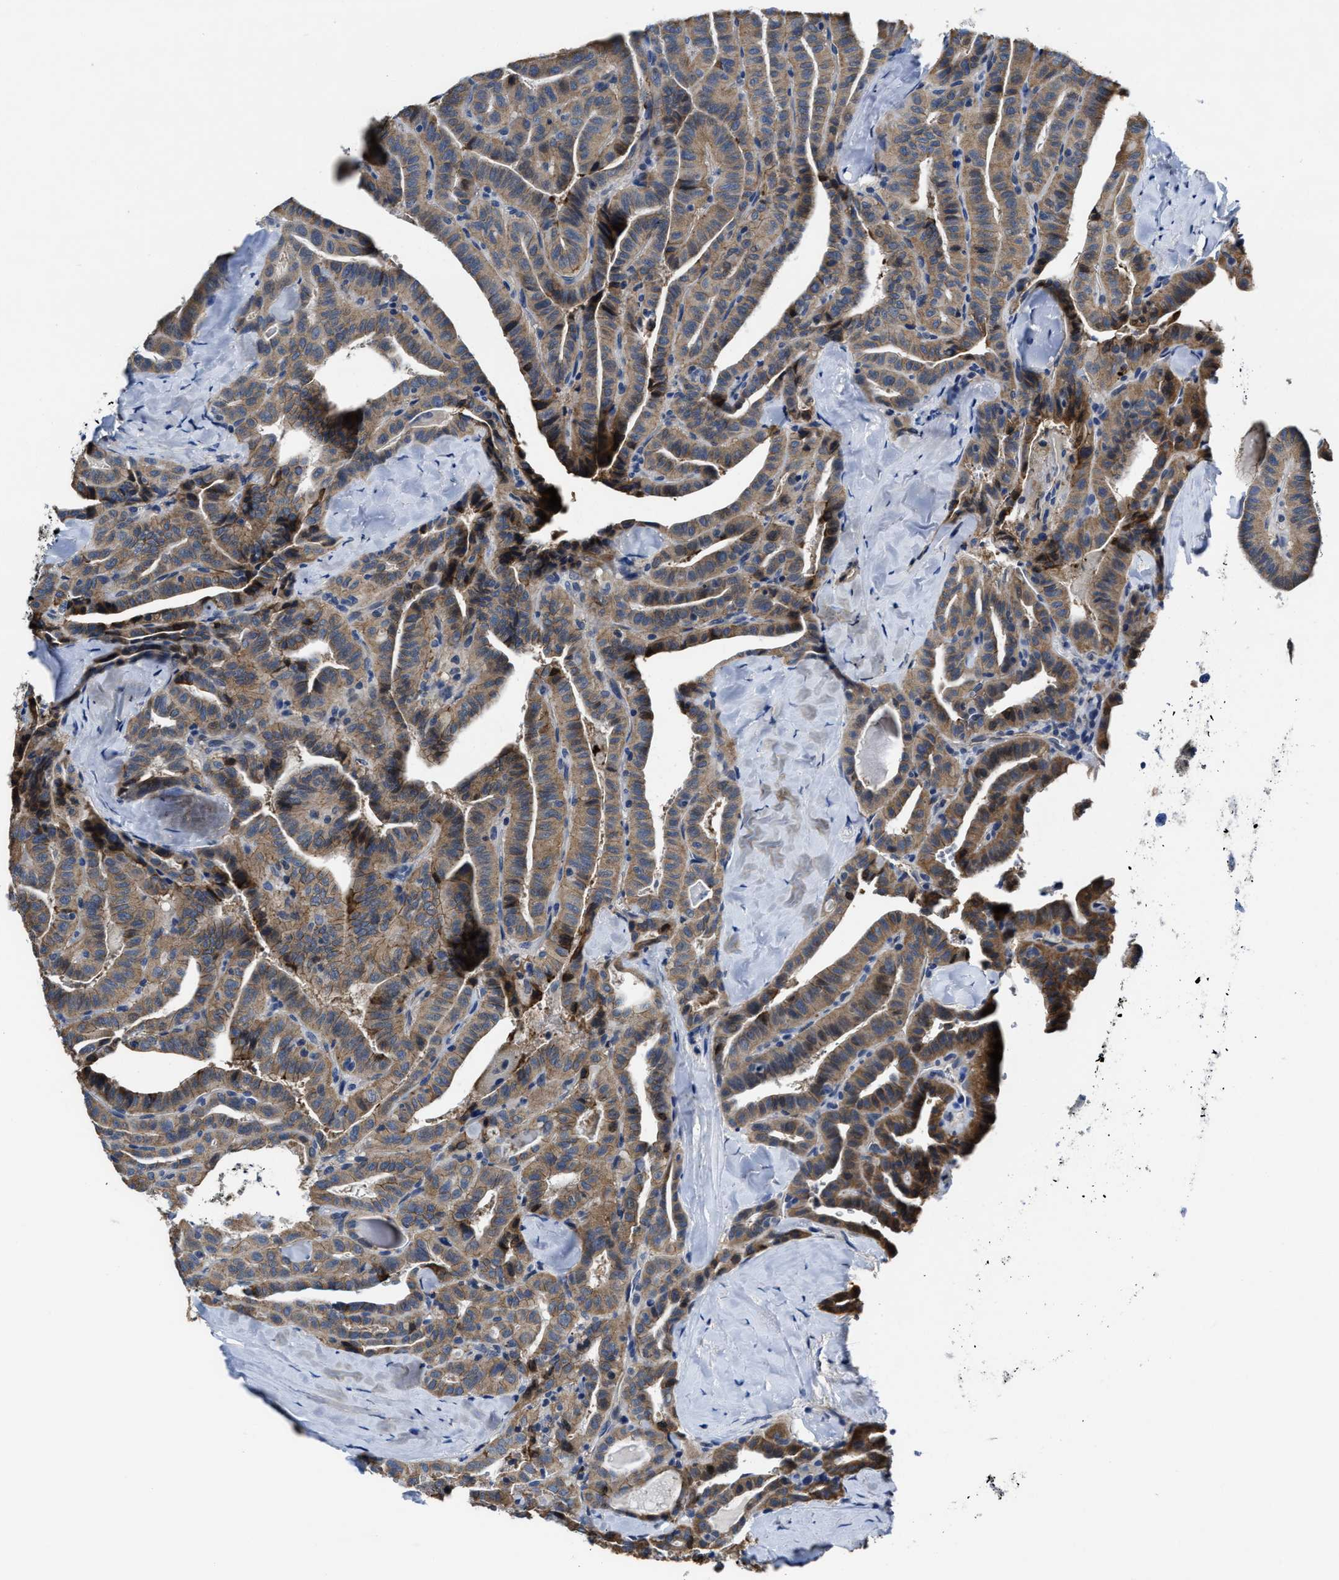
{"staining": {"intensity": "moderate", "quantity": ">75%", "location": "cytoplasmic/membranous"}, "tissue": "thyroid cancer", "cell_type": "Tumor cells", "image_type": "cancer", "snomed": [{"axis": "morphology", "description": "Papillary adenocarcinoma, NOS"}, {"axis": "topography", "description": "Thyroid gland"}], "caption": "Immunohistochemical staining of human thyroid papillary adenocarcinoma exhibits medium levels of moderate cytoplasmic/membranous staining in approximately >75% of tumor cells. (IHC, brightfield microscopy, high magnification).", "gene": "GHITM", "patient": {"sex": "male", "age": 77}}